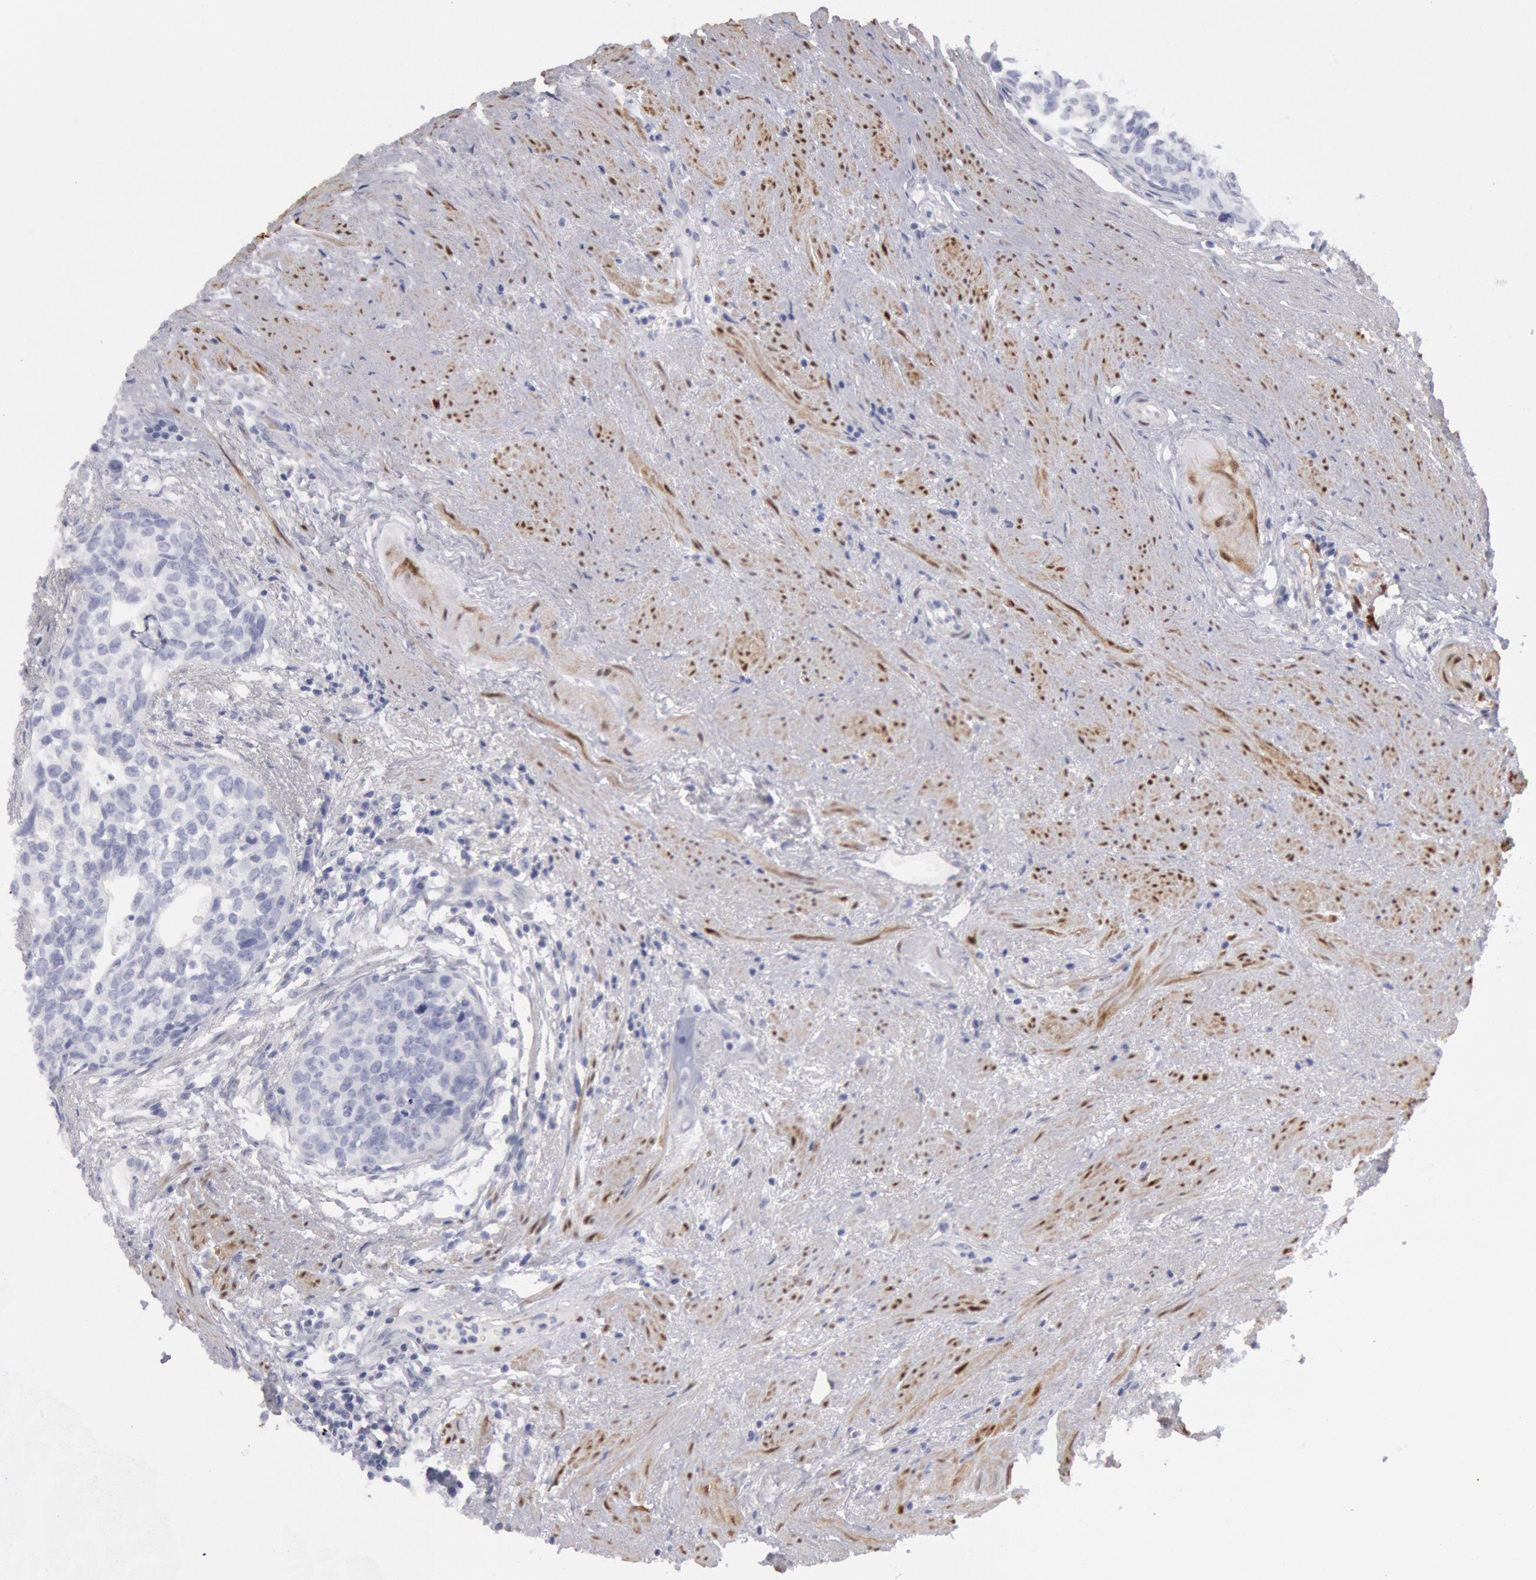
{"staining": {"intensity": "negative", "quantity": "none", "location": "none"}, "tissue": "urothelial cancer", "cell_type": "Tumor cells", "image_type": "cancer", "snomed": [{"axis": "morphology", "description": "Urothelial carcinoma, High grade"}, {"axis": "topography", "description": "Urinary bladder"}], "caption": "Human urothelial cancer stained for a protein using immunohistochemistry (IHC) reveals no staining in tumor cells.", "gene": "FHL1", "patient": {"sex": "male", "age": 81}}